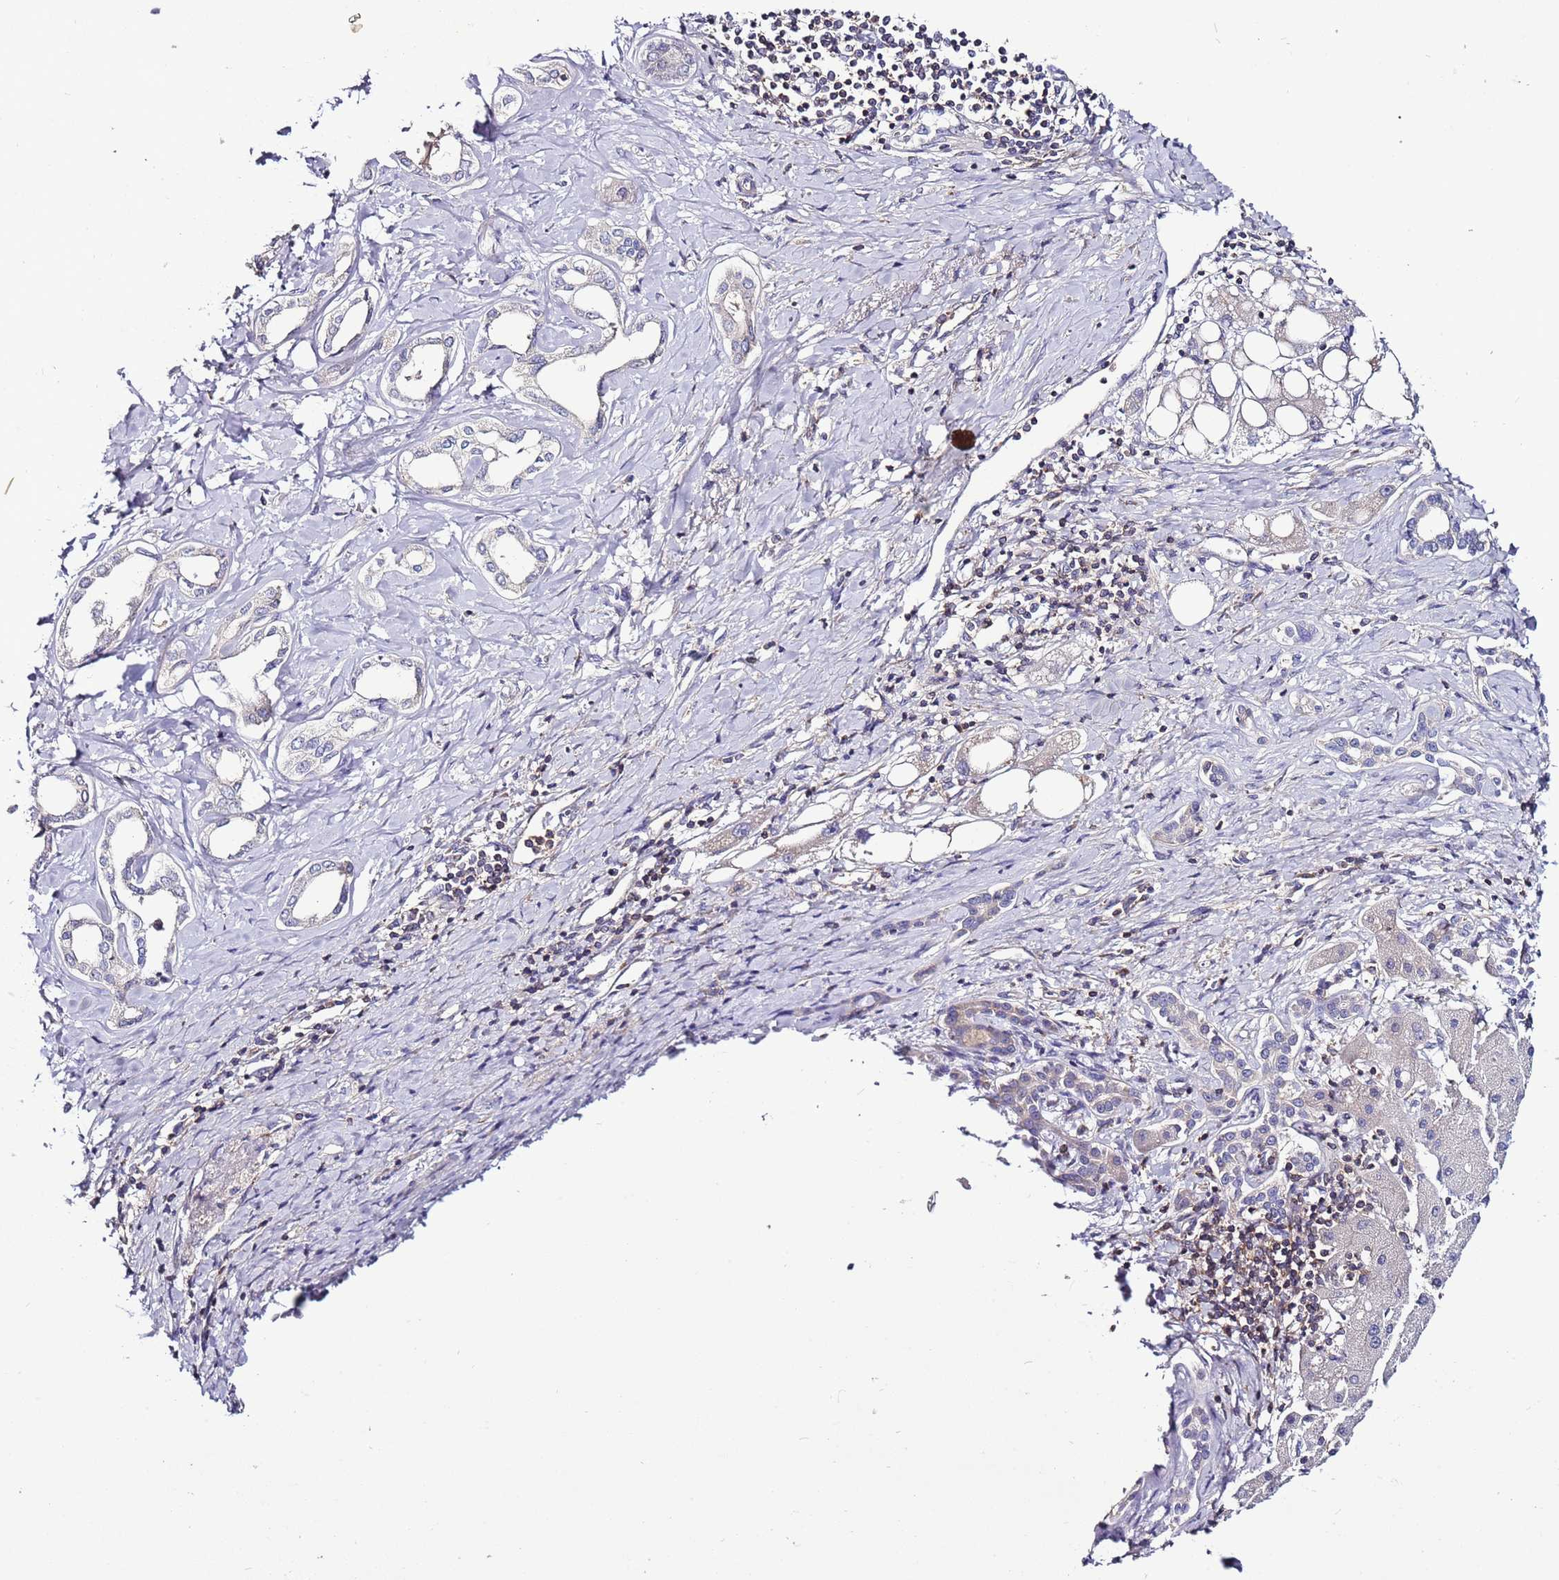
{"staining": {"intensity": "negative", "quantity": "none", "location": "none"}, "tissue": "liver cancer", "cell_type": "Tumor cells", "image_type": "cancer", "snomed": [{"axis": "morphology", "description": "Cholangiocarcinoma"}, {"axis": "topography", "description": "Liver"}], "caption": "IHC histopathology image of liver cancer (cholangiocarcinoma) stained for a protein (brown), which reveals no staining in tumor cells.", "gene": "IGIP", "patient": {"sex": "female", "age": 77}}